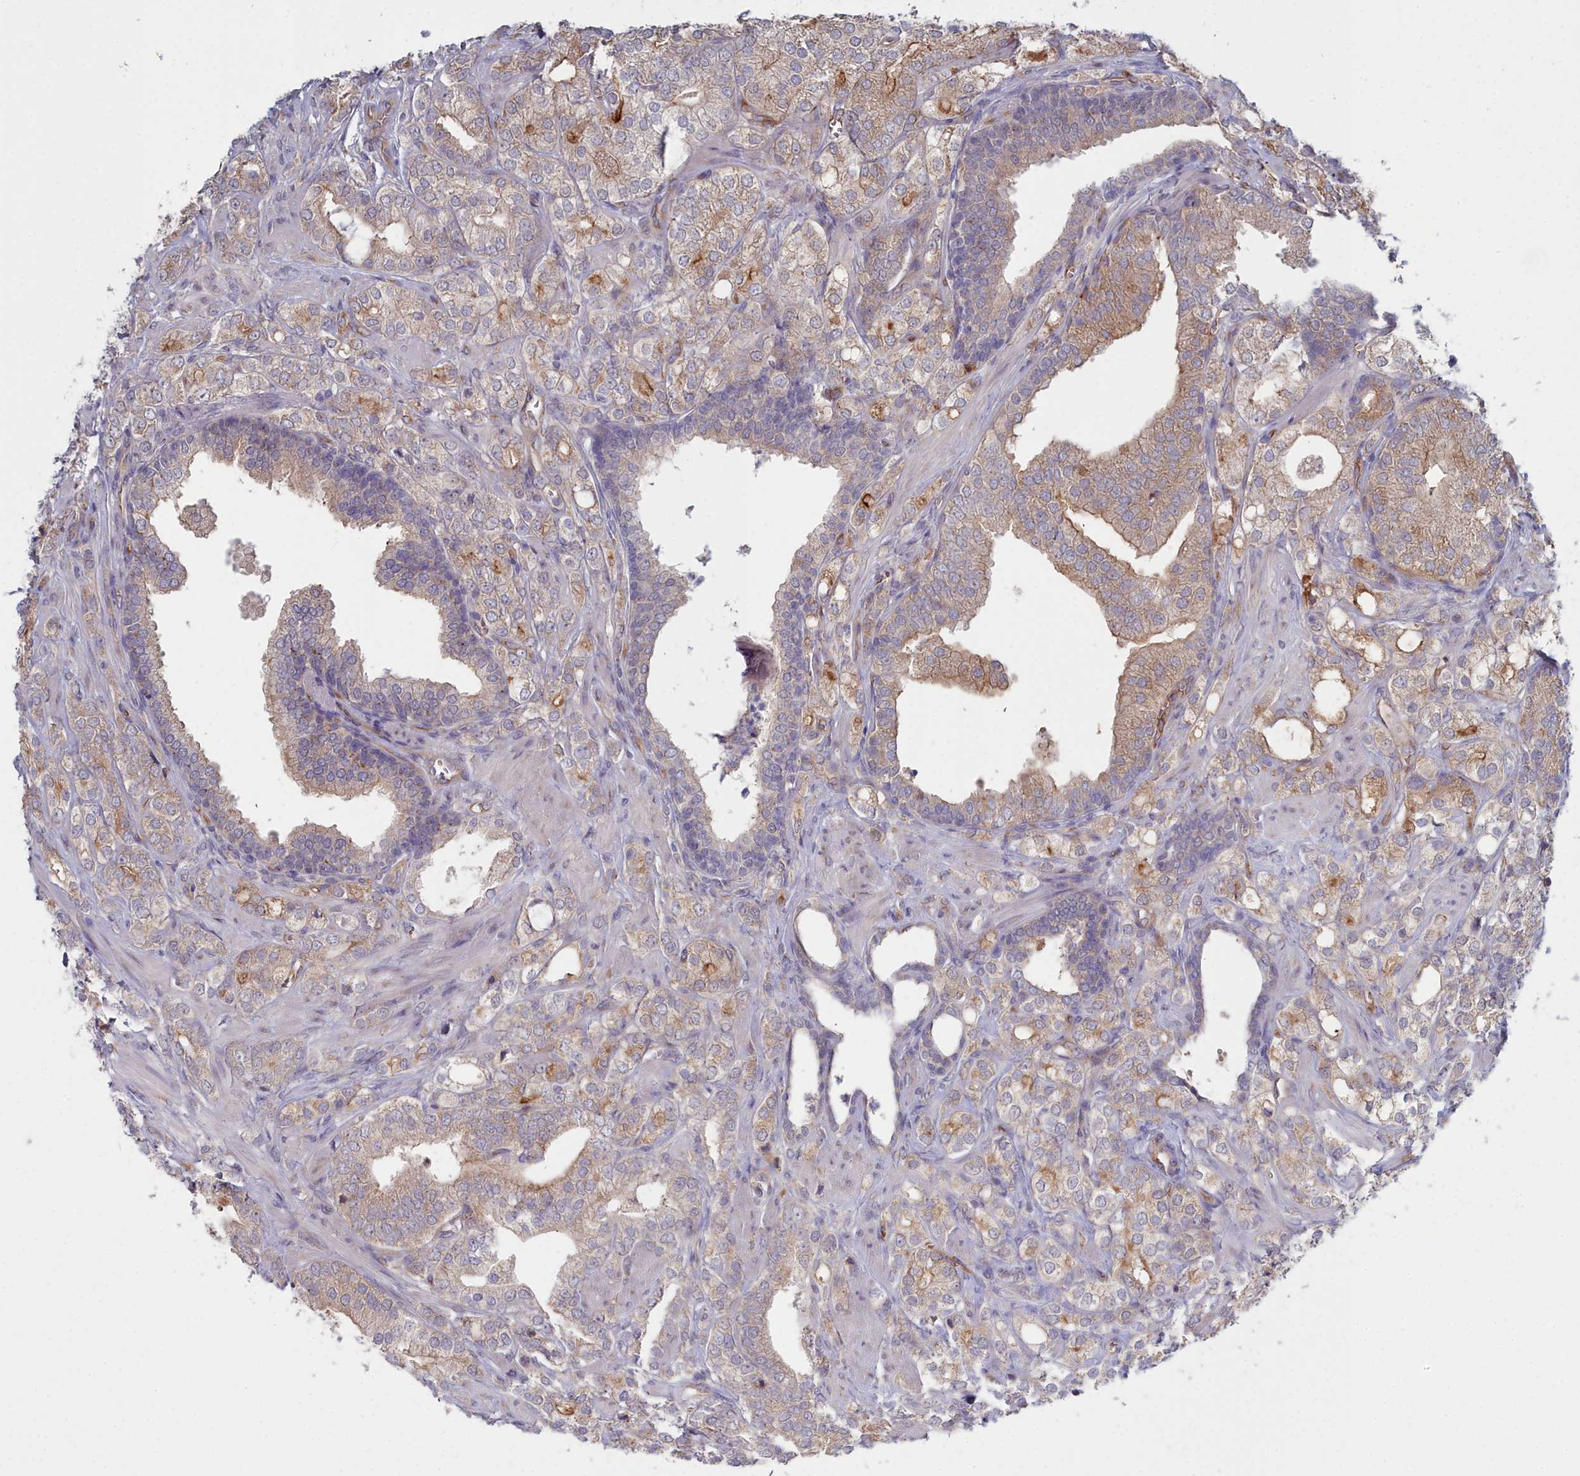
{"staining": {"intensity": "moderate", "quantity": "25%-75%", "location": "cytoplasmic/membranous"}, "tissue": "prostate cancer", "cell_type": "Tumor cells", "image_type": "cancer", "snomed": [{"axis": "morphology", "description": "Adenocarcinoma, High grade"}, {"axis": "topography", "description": "Prostate"}], "caption": "Protein staining by immunohistochemistry demonstrates moderate cytoplasmic/membranous positivity in about 25%-75% of tumor cells in prostate cancer (adenocarcinoma (high-grade)).", "gene": "RDX", "patient": {"sex": "male", "age": 50}}